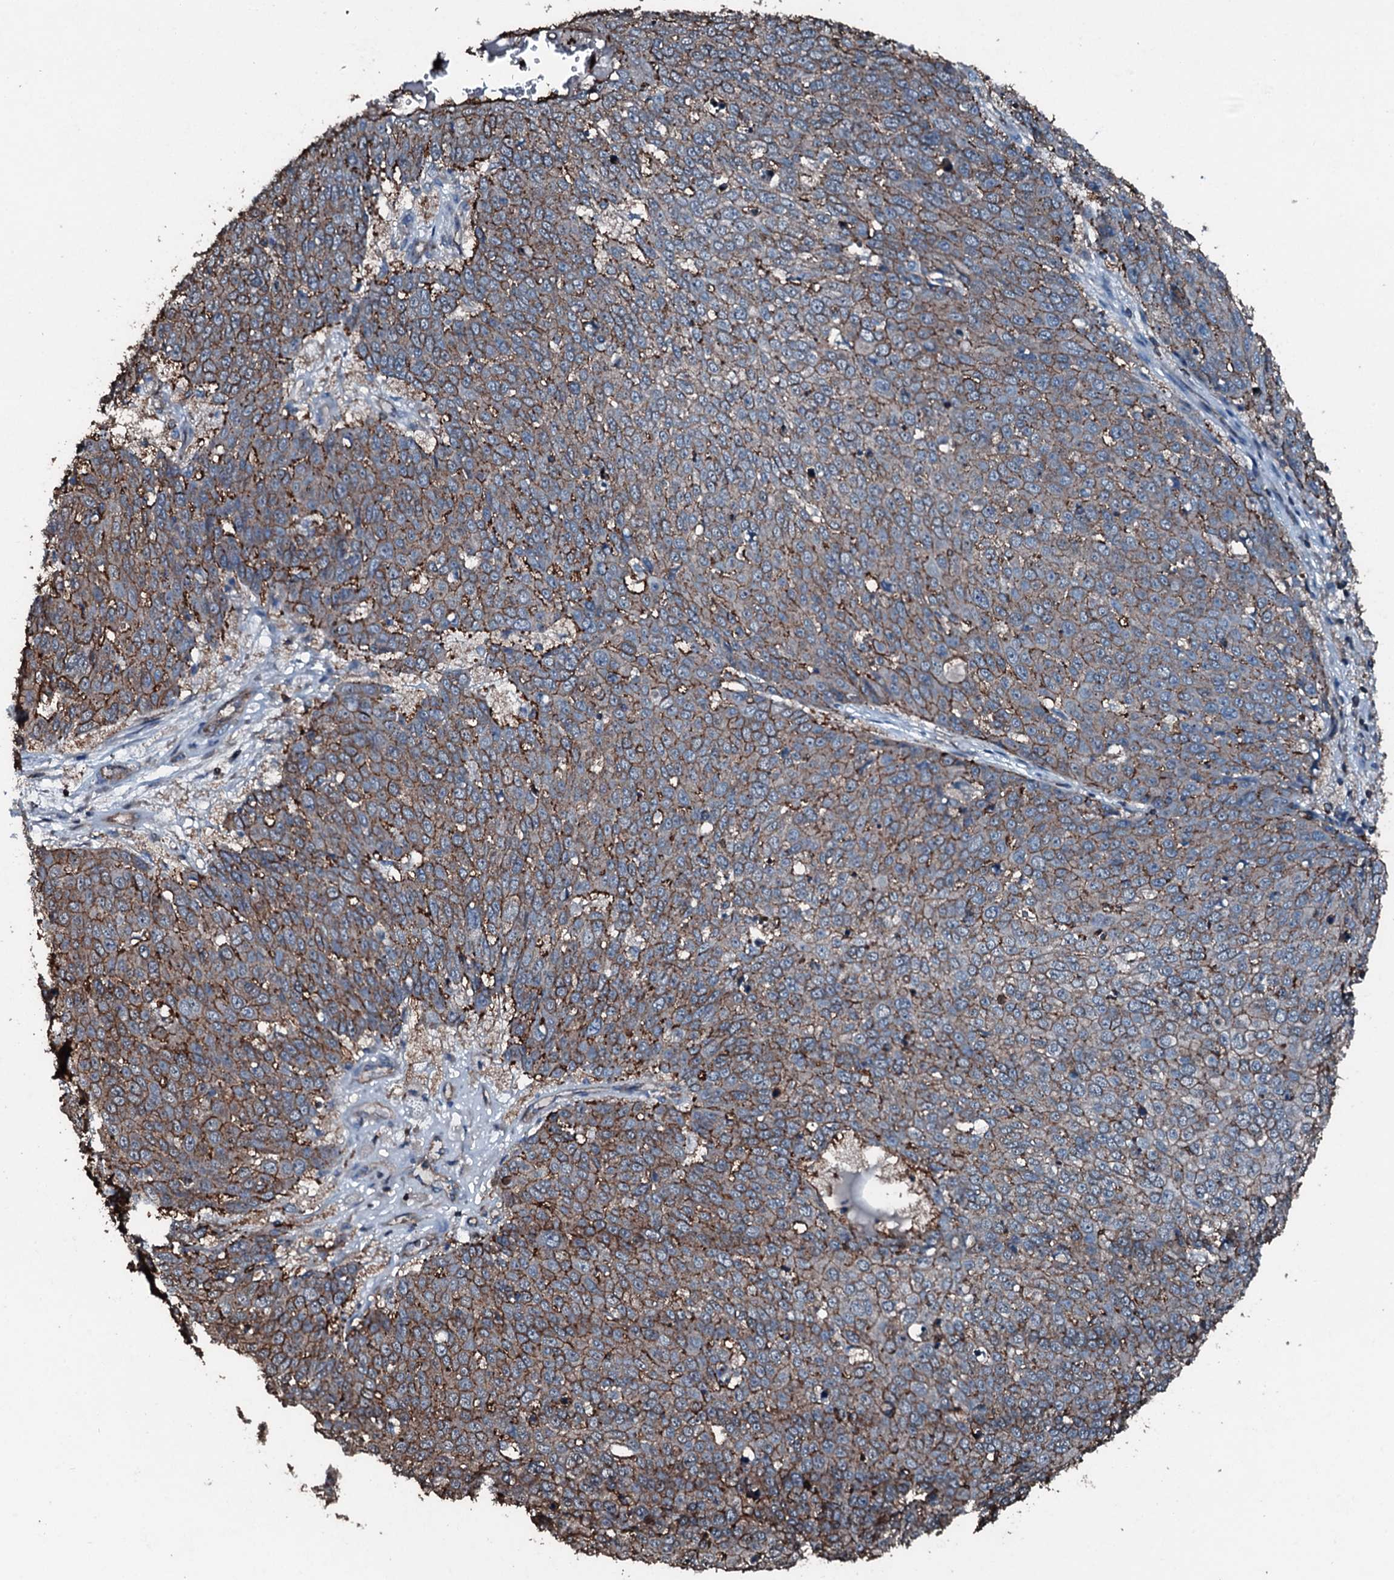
{"staining": {"intensity": "moderate", "quantity": "25%-75%", "location": "cytoplasmic/membranous"}, "tissue": "skin cancer", "cell_type": "Tumor cells", "image_type": "cancer", "snomed": [{"axis": "morphology", "description": "Squamous cell carcinoma, NOS"}, {"axis": "topography", "description": "Skin"}], "caption": "Protein staining by IHC reveals moderate cytoplasmic/membranous expression in about 25%-75% of tumor cells in skin squamous cell carcinoma. Using DAB (3,3'-diaminobenzidine) (brown) and hematoxylin (blue) stains, captured at high magnification using brightfield microscopy.", "gene": "SLC25A38", "patient": {"sex": "male", "age": 71}}